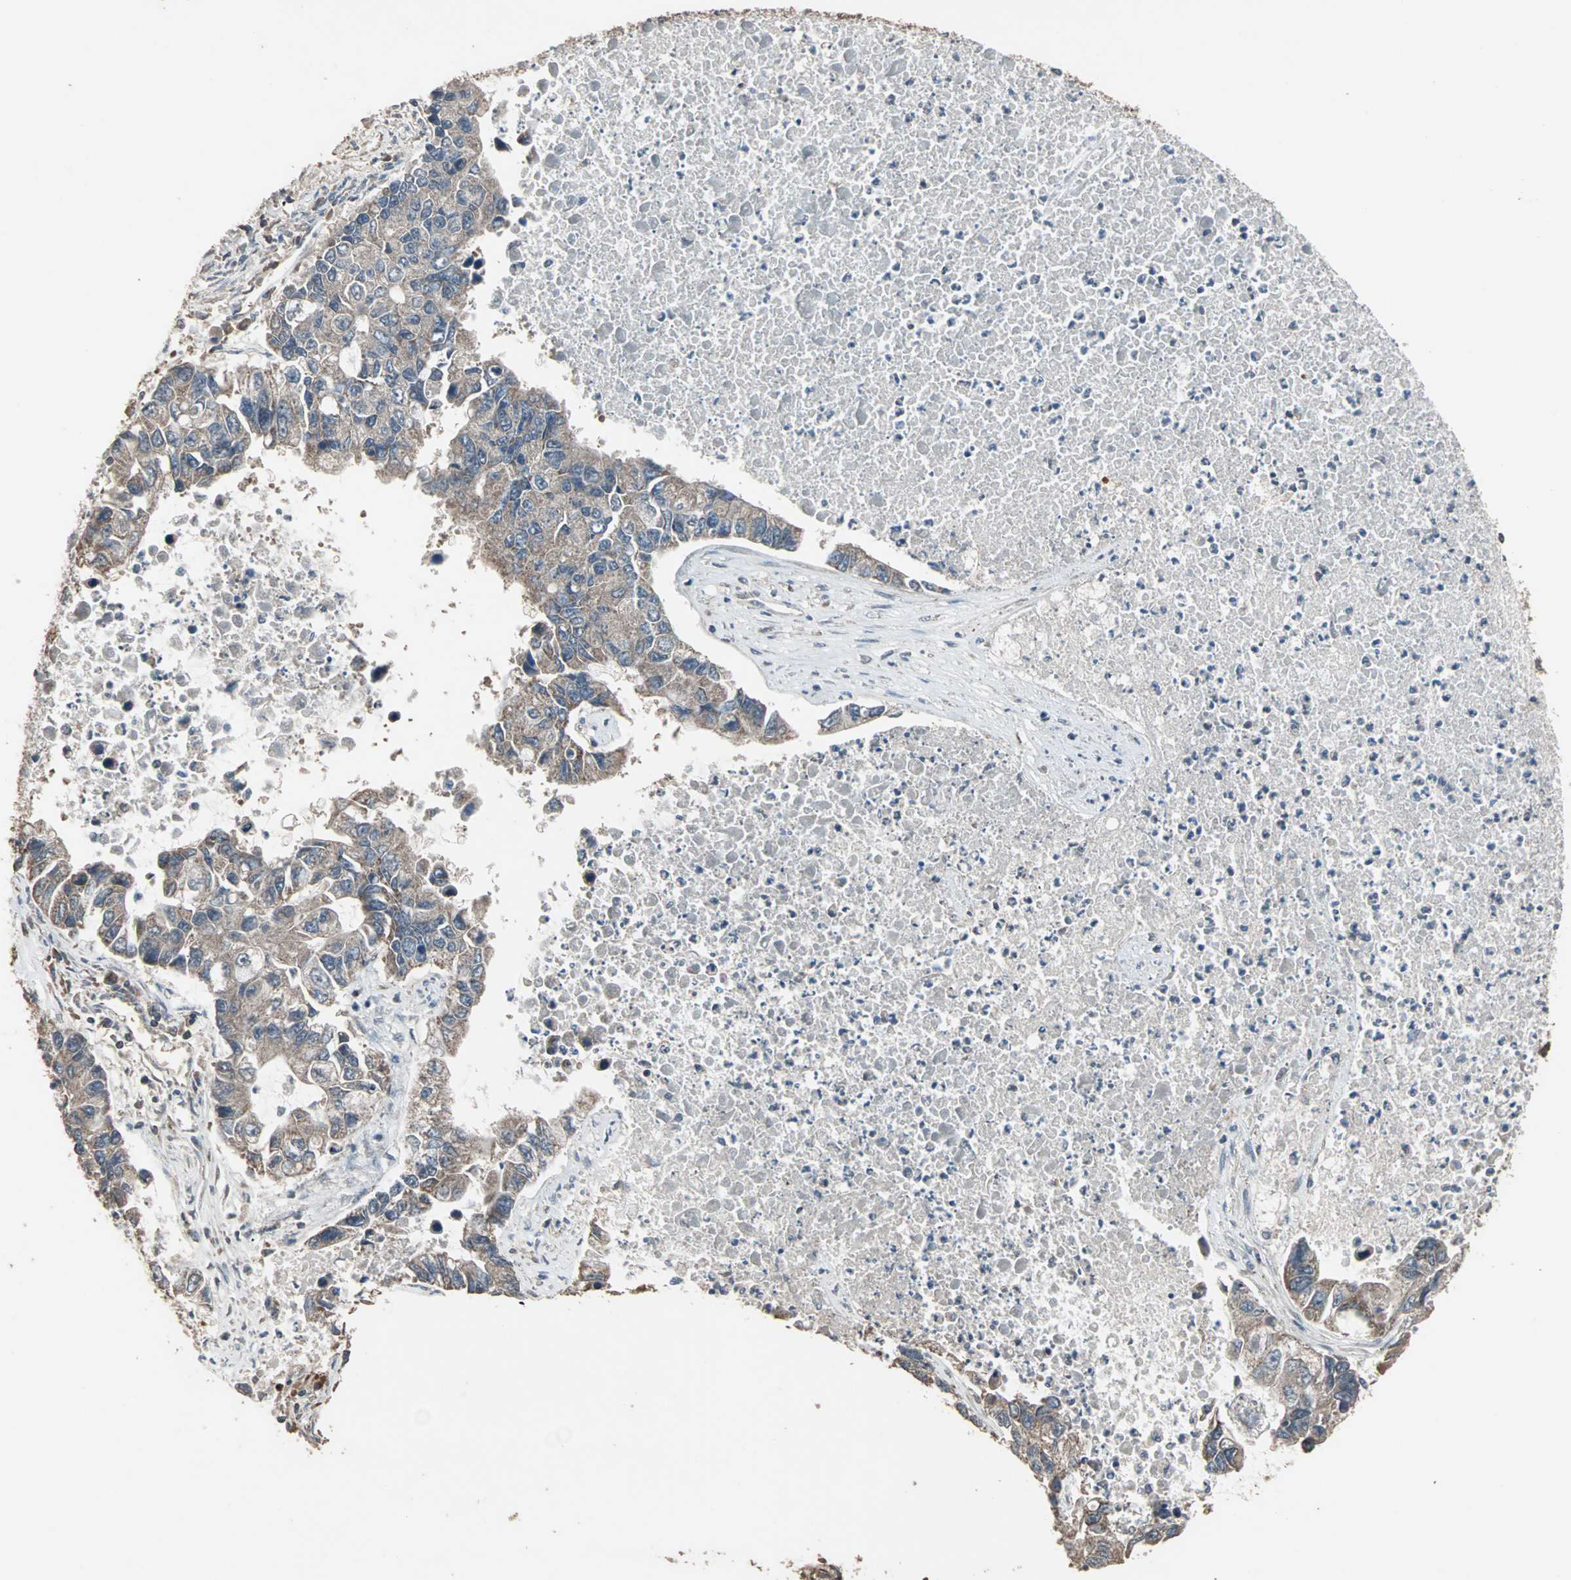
{"staining": {"intensity": "moderate", "quantity": ">75%", "location": "cytoplasmic/membranous"}, "tissue": "lung cancer", "cell_type": "Tumor cells", "image_type": "cancer", "snomed": [{"axis": "morphology", "description": "Adenocarcinoma, NOS"}, {"axis": "topography", "description": "Lung"}], "caption": "About >75% of tumor cells in lung cancer display moderate cytoplasmic/membranous protein positivity as visualized by brown immunohistochemical staining.", "gene": "UBAC1", "patient": {"sex": "female", "age": 51}}